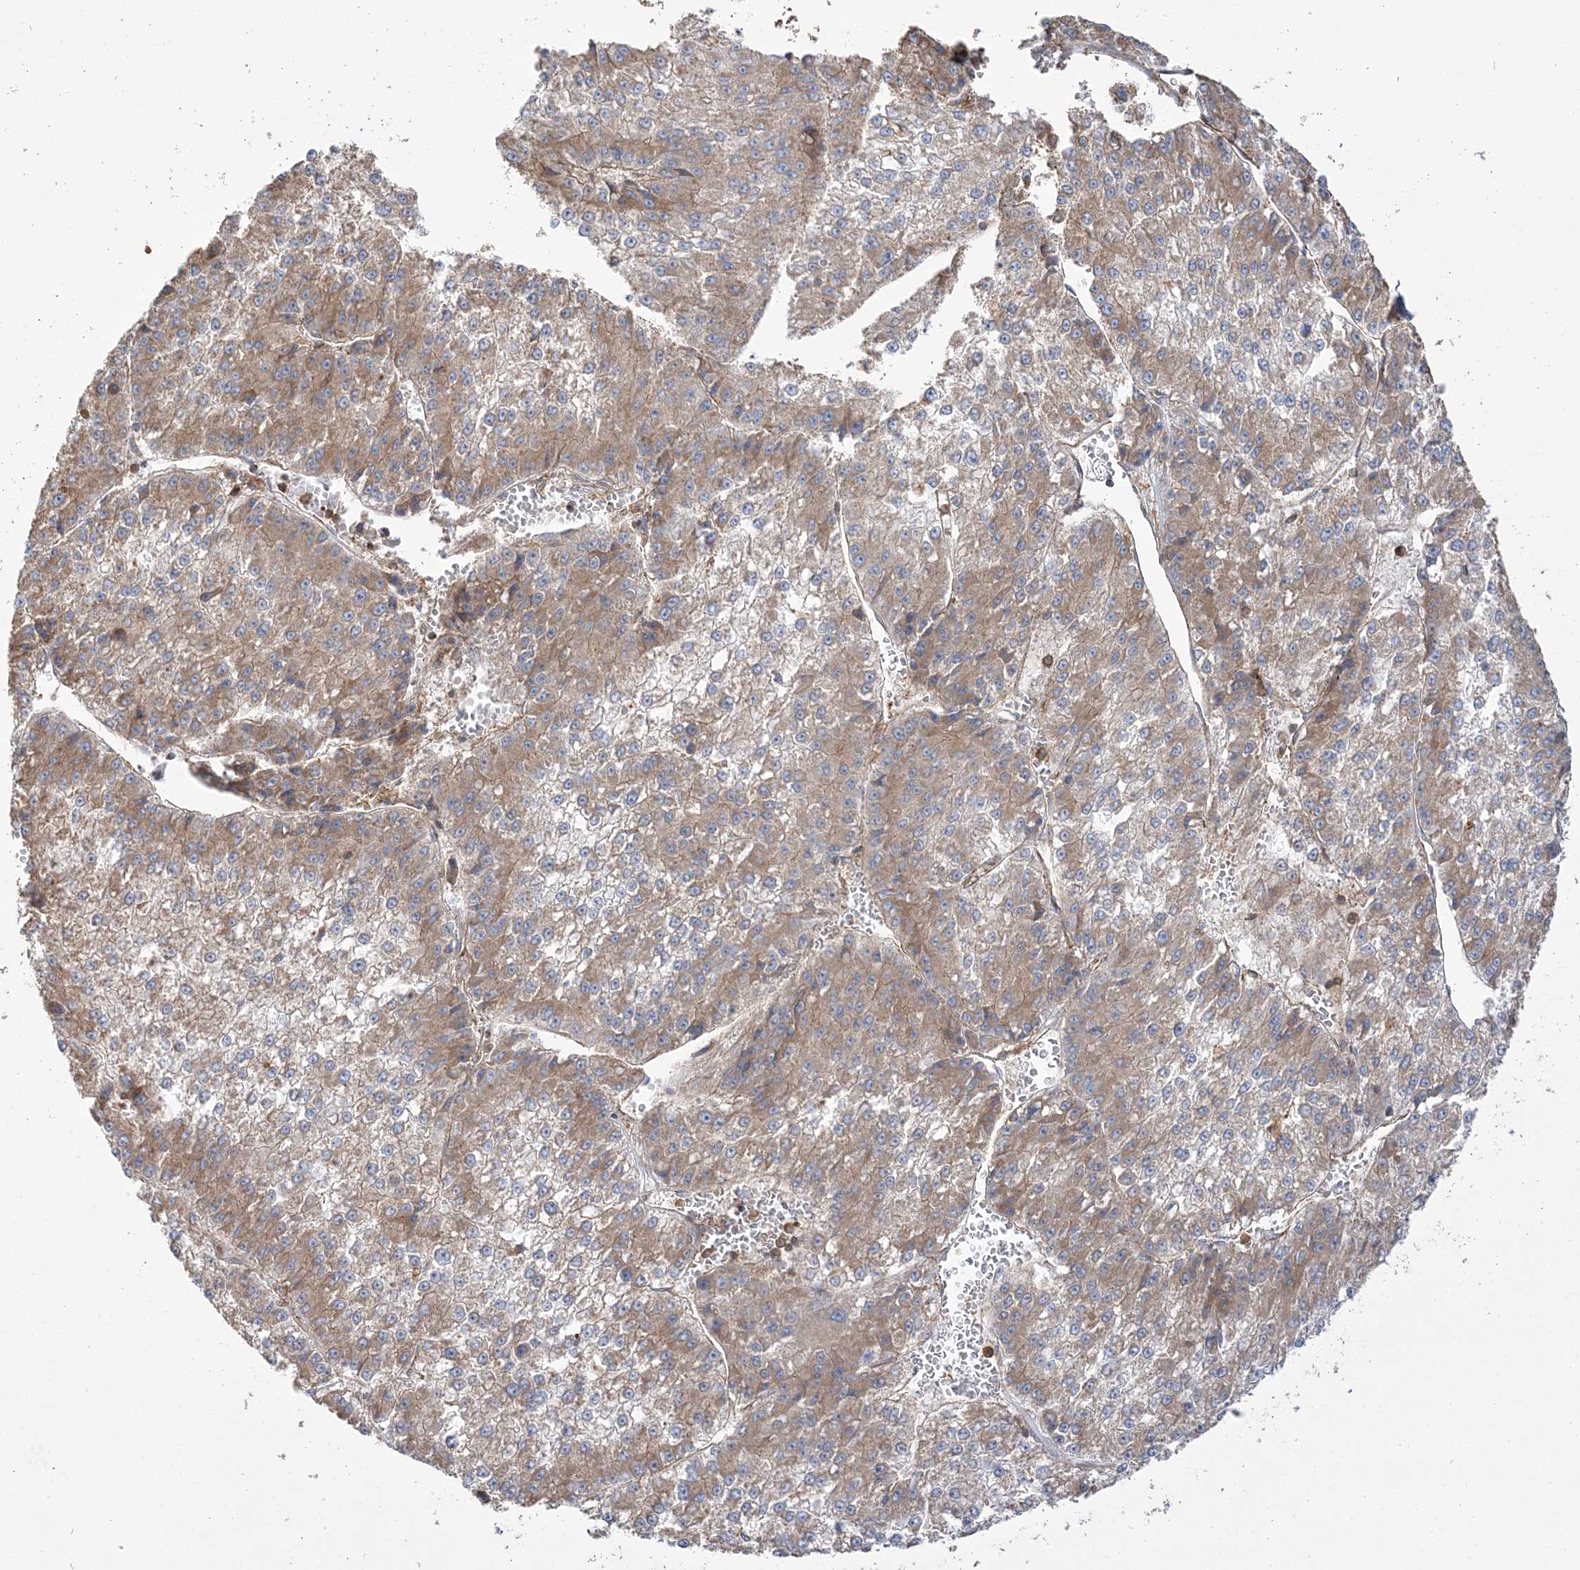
{"staining": {"intensity": "moderate", "quantity": "25%-75%", "location": "cytoplasmic/membranous"}, "tissue": "liver cancer", "cell_type": "Tumor cells", "image_type": "cancer", "snomed": [{"axis": "morphology", "description": "Carcinoma, Hepatocellular, NOS"}, {"axis": "topography", "description": "Liver"}], "caption": "Moderate cytoplasmic/membranous protein expression is present in approximately 25%-75% of tumor cells in liver hepatocellular carcinoma.", "gene": "TBC1D5", "patient": {"sex": "female", "age": 73}}